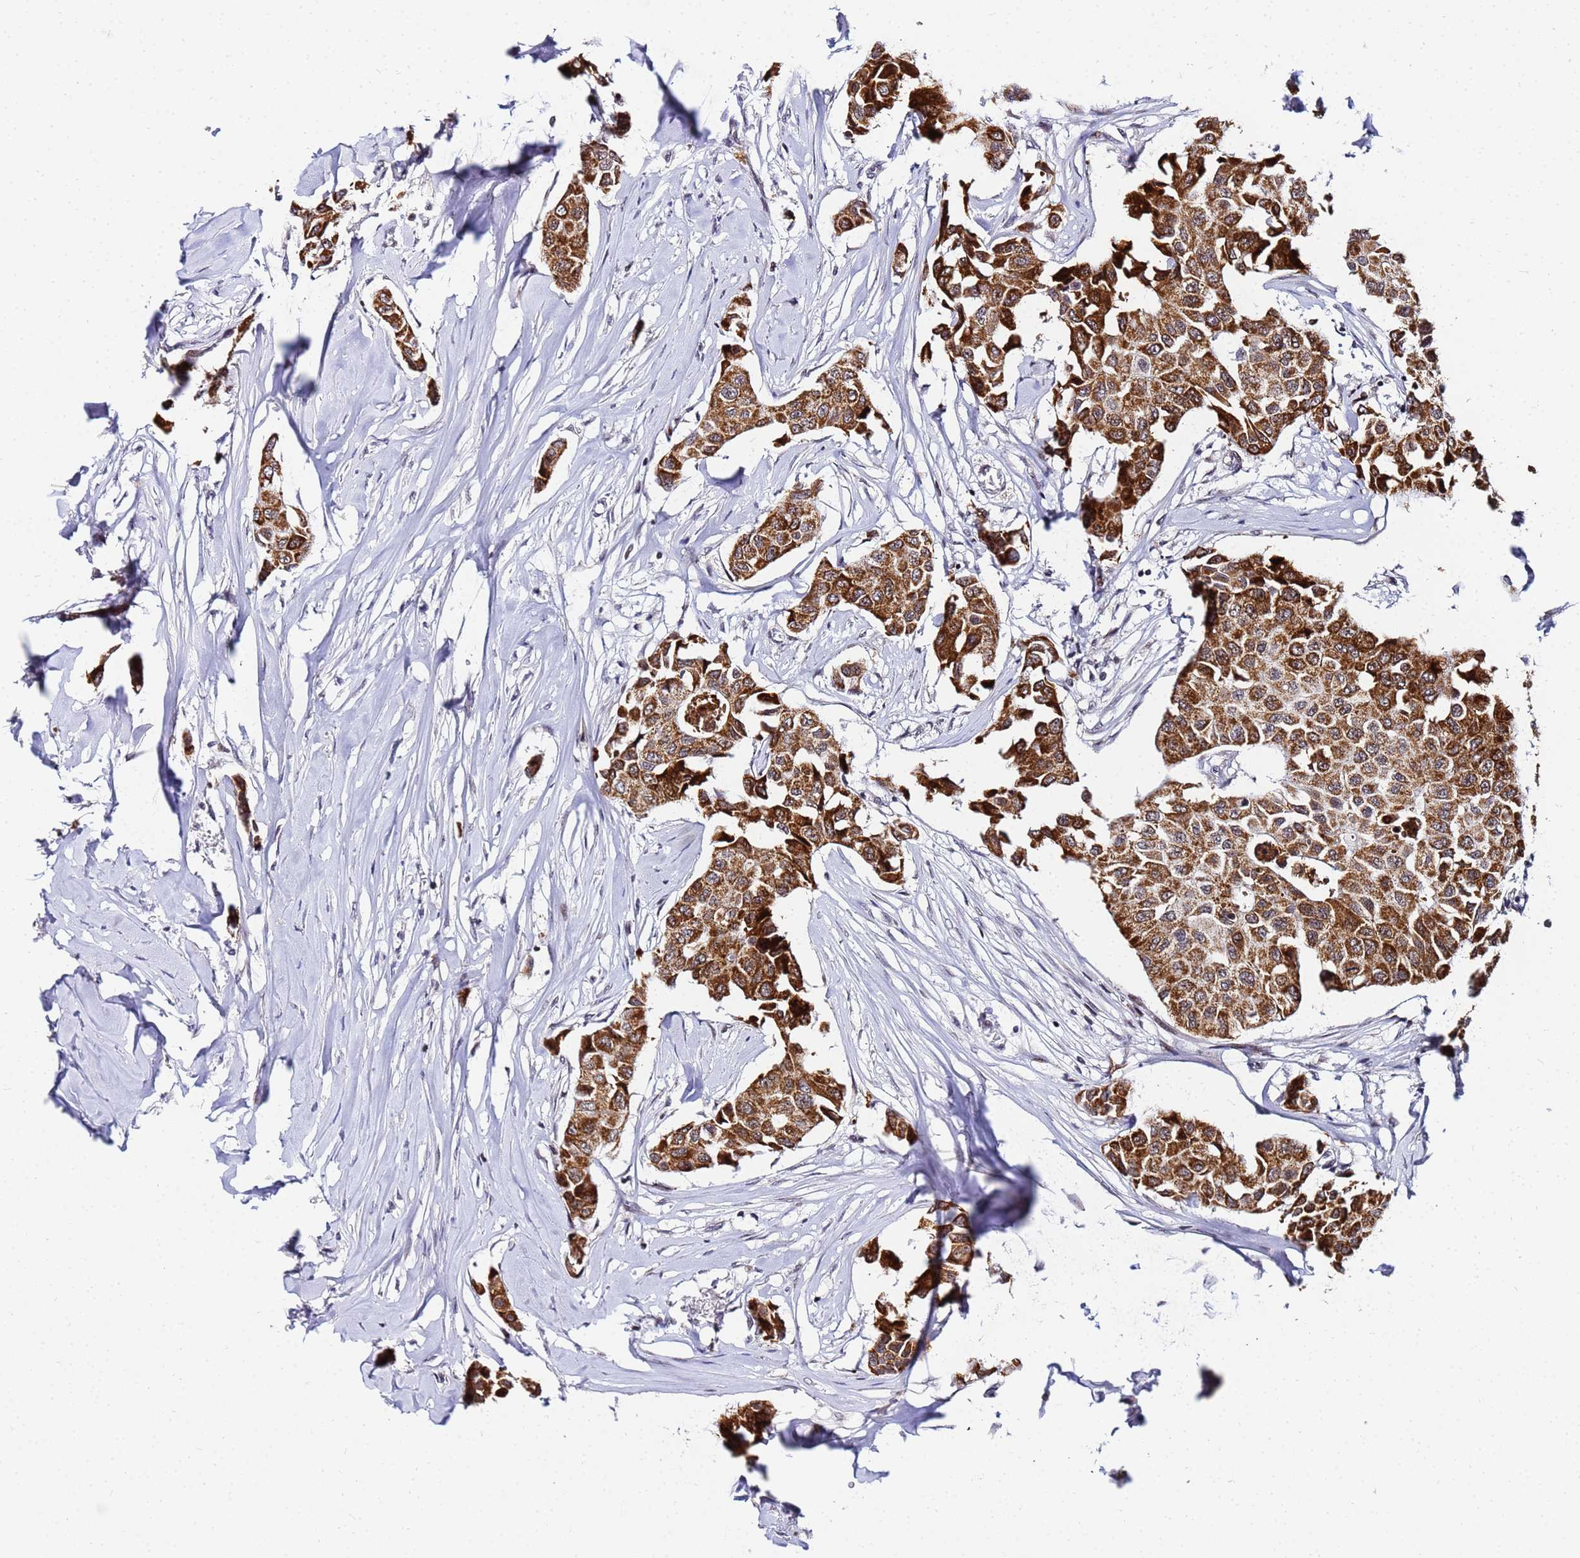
{"staining": {"intensity": "strong", "quantity": ">75%", "location": "cytoplasmic/membranous"}, "tissue": "breast cancer", "cell_type": "Tumor cells", "image_type": "cancer", "snomed": [{"axis": "morphology", "description": "Duct carcinoma"}, {"axis": "topography", "description": "Breast"}], "caption": "This image demonstrates immunohistochemistry staining of human invasive ductal carcinoma (breast), with high strong cytoplasmic/membranous positivity in approximately >75% of tumor cells.", "gene": "CKMT1A", "patient": {"sex": "female", "age": 80}}